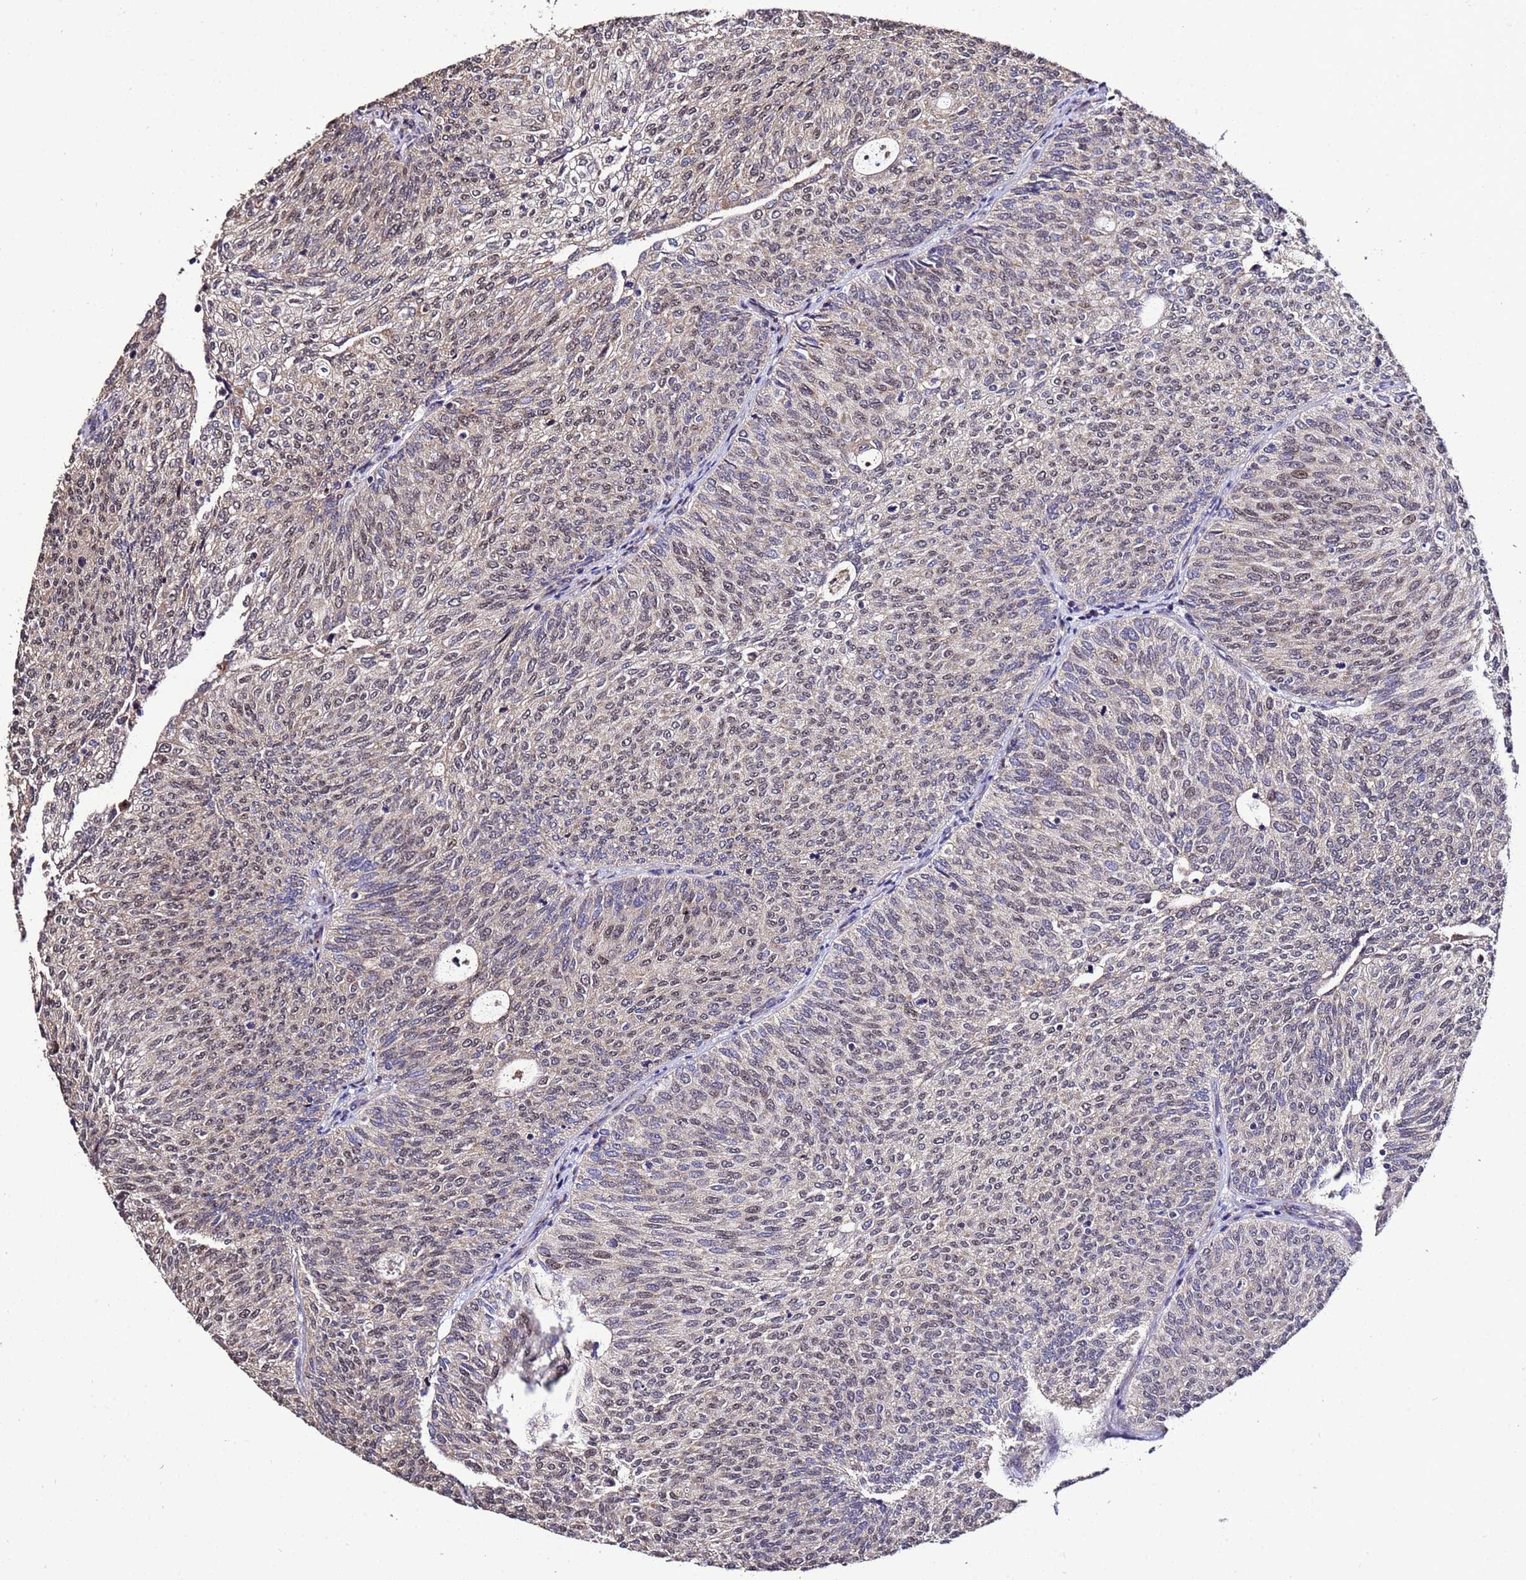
{"staining": {"intensity": "weak", "quantity": "25%-75%", "location": "nuclear"}, "tissue": "urothelial cancer", "cell_type": "Tumor cells", "image_type": "cancer", "snomed": [{"axis": "morphology", "description": "Urothelial carcinoma, Low grade"}, {"axis": "topography", "description": "Urinary bladder"}], "caption": "Urothelial cancer stained for a protein demonstrates weak nuclear positivity in tumor cells.", "gene": "WNK4", "patient": {"sex": "female", "age": 79}}